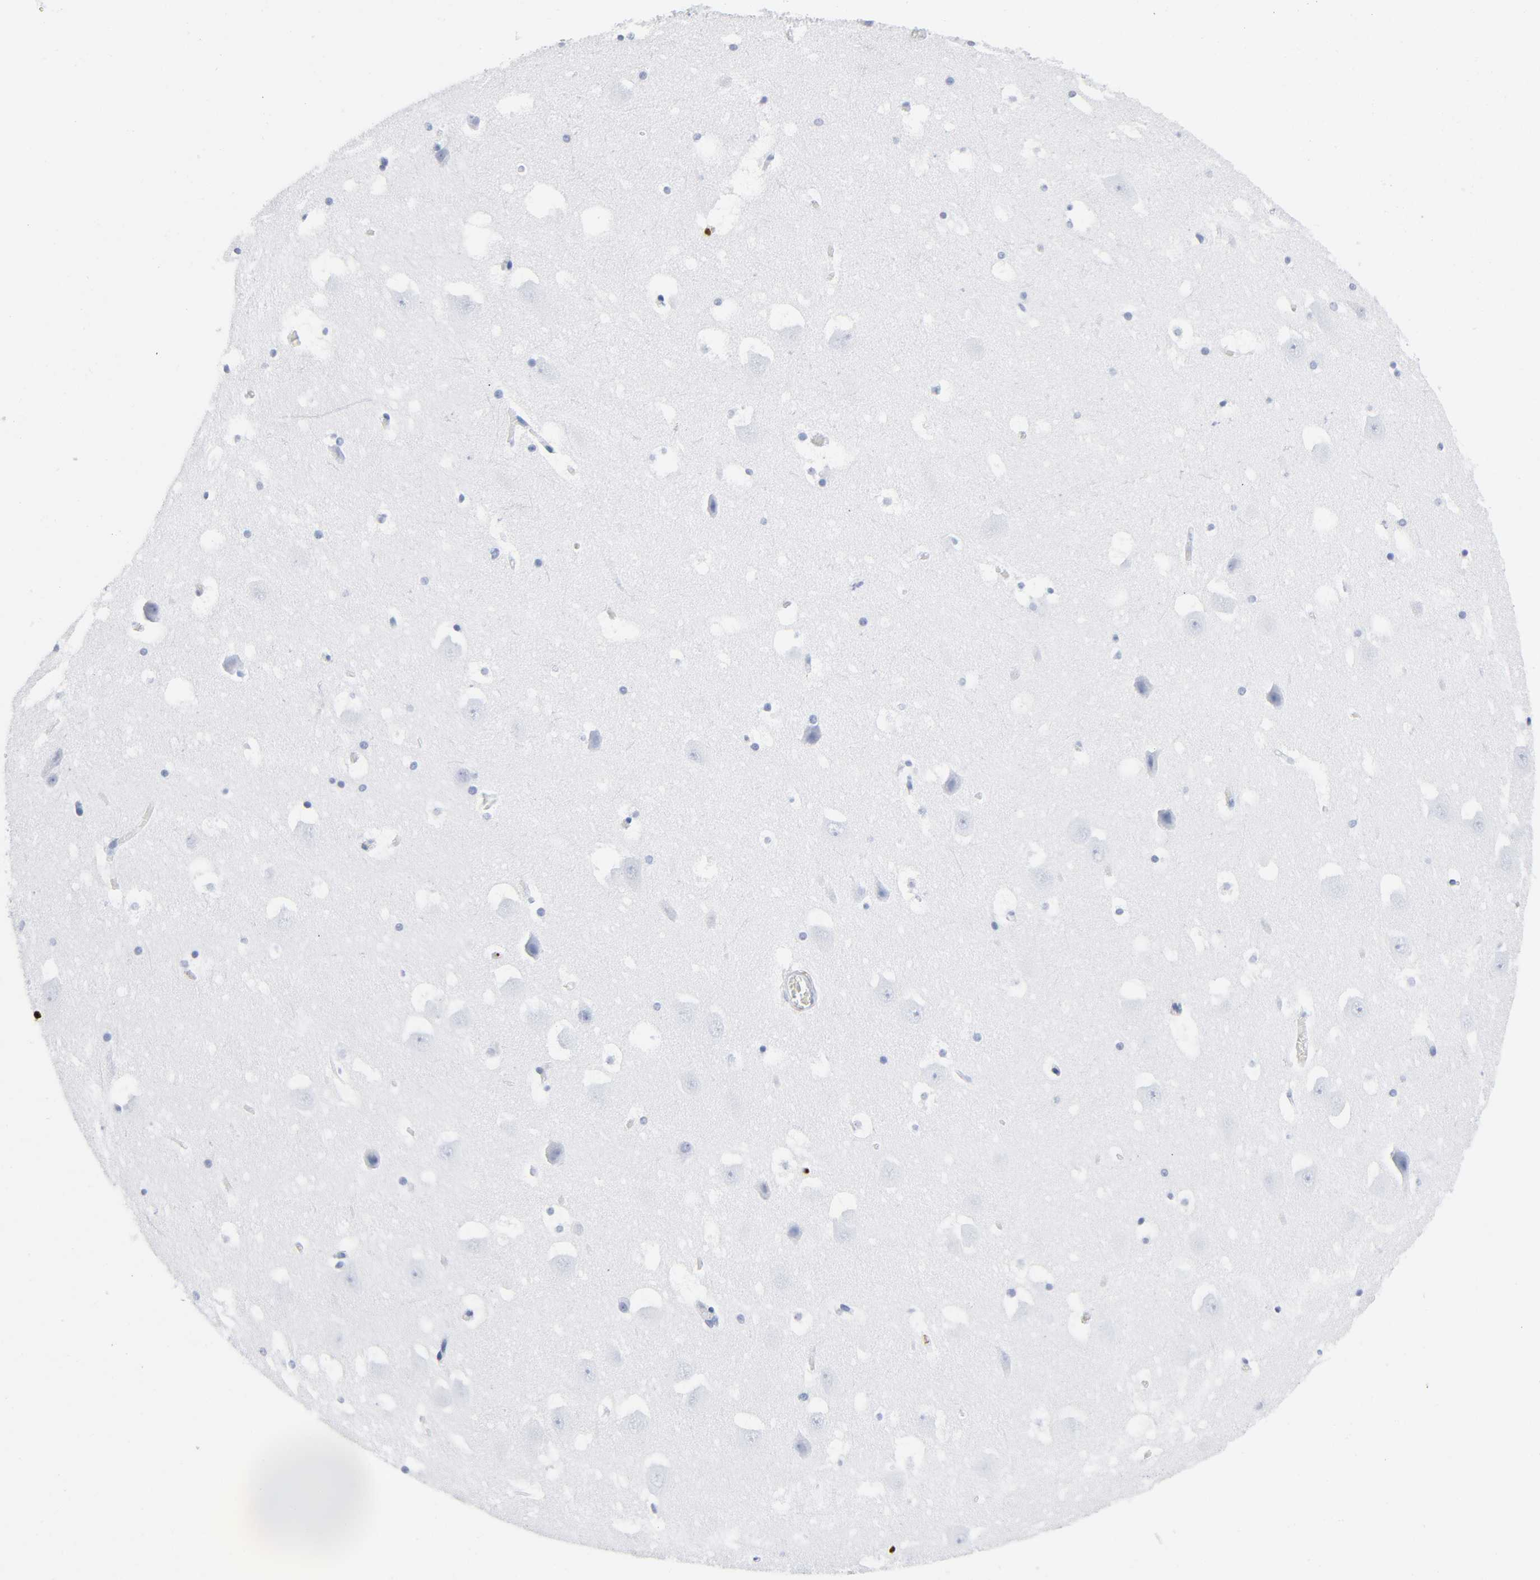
{"staining": {"intensity": "negative", "quantity": "none", "location": "none"}, "tissue": "hippocampus", "cell_type": "Glial cells", "image_type": "normal", "snomed": [{"axis": "morphology", "description": "Normal tissue, NOS"}, {"axis": "topography", "description": "Hippocampus"}], "caption": "Protein analysis of benign hippocampus shows no significant positivity in glial cells. (DAB (3,3'-diaminobenzidine) IHC visualized using brightfield microscopy, high magnification).", "gene": "DOK2", "patient": {"sex": "male", "age": 45}}